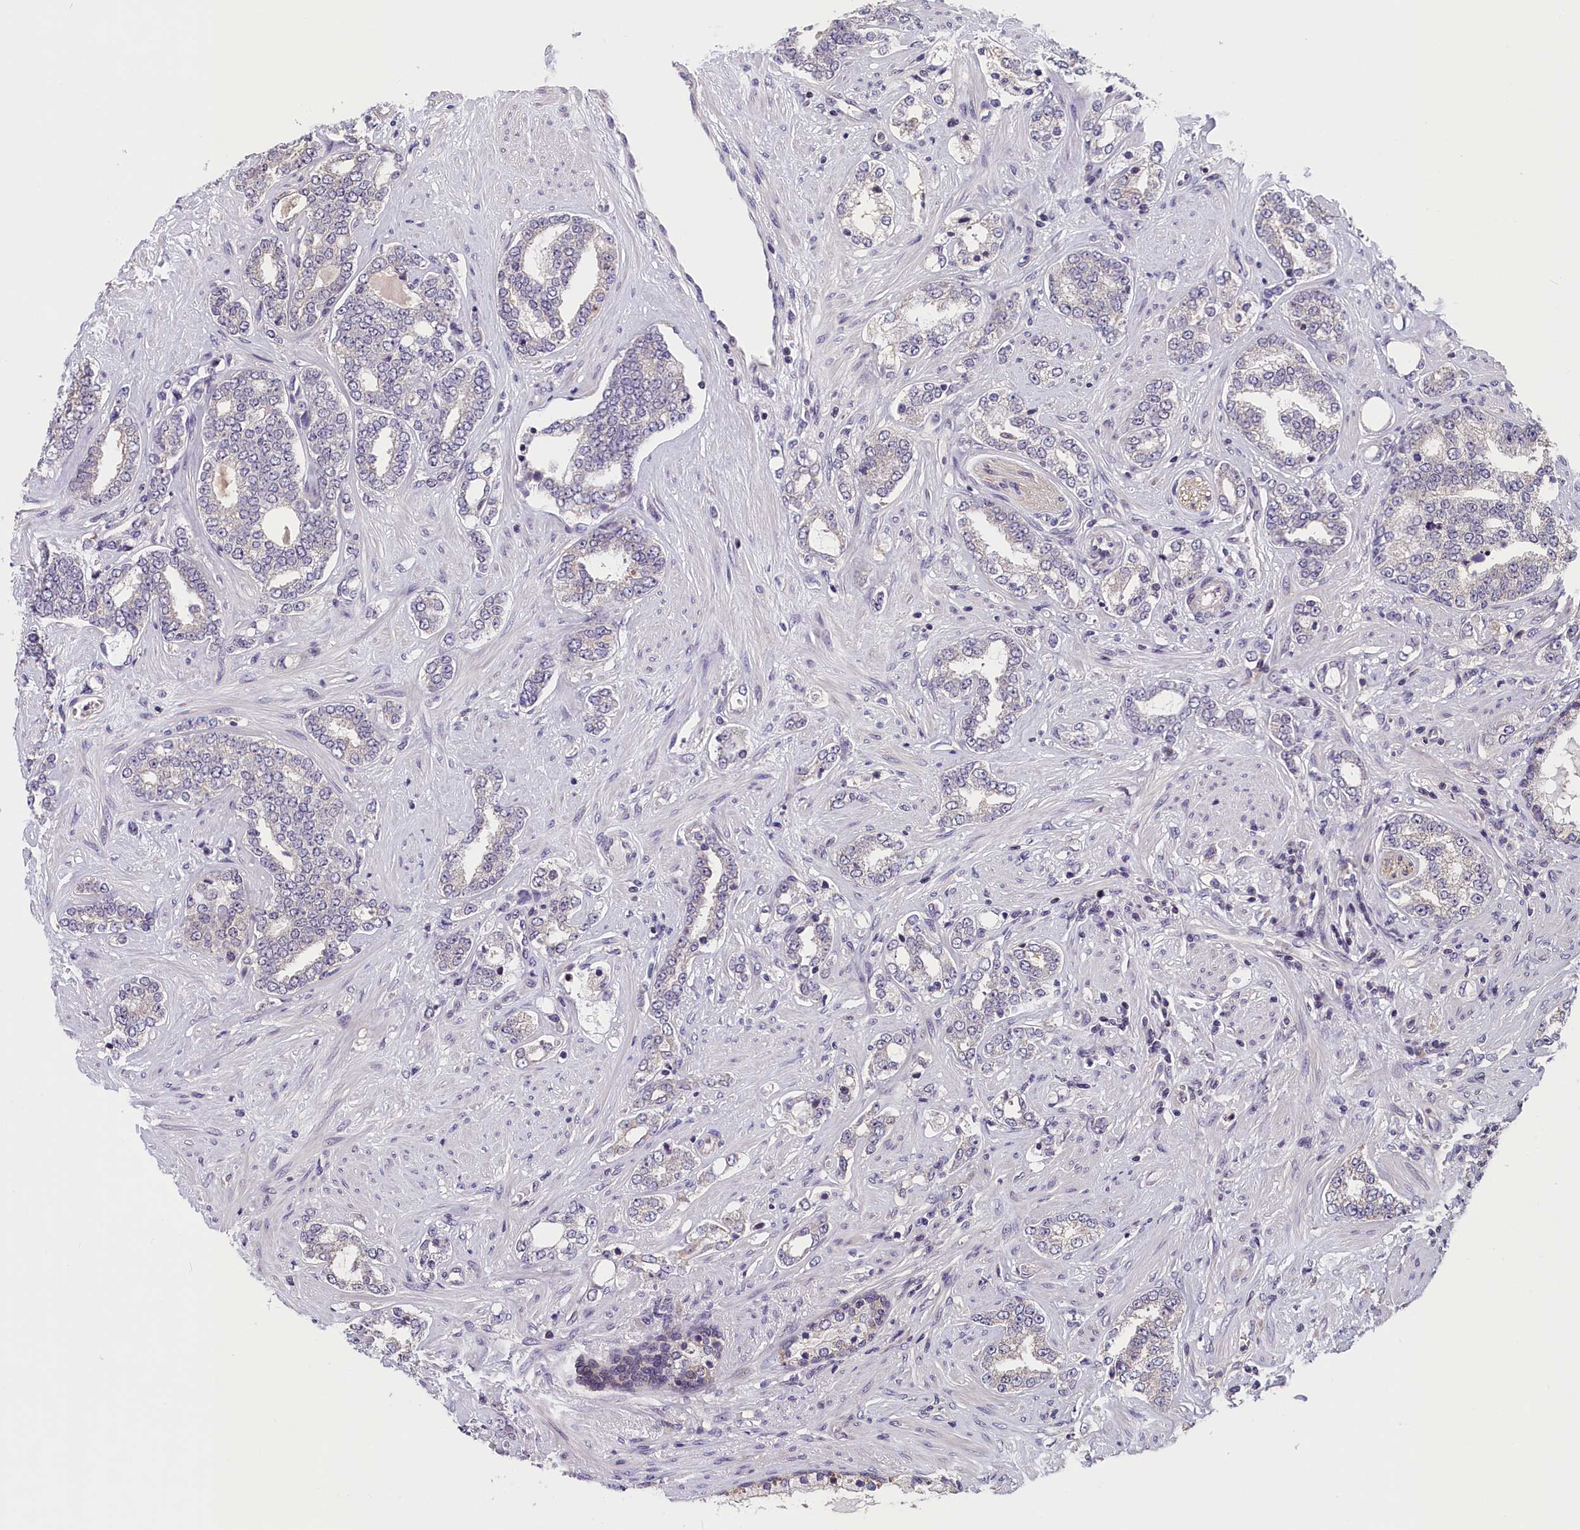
{"staining": {"intensity": "negative", "quantity": "none", "location": "none"}, "tissue": "prostate cancer", "cell_type": "Tumor cells", "image_type": "cancer", "snomed": [{"axis": "morphology", "description": "Adenocarcinoma, High grade"}, {"axis": "topography", "description": "Prostate"}], "caption": "High power microscopy image of an IHC histopathology image of prostate high-grade adenocarcinoma, revealing no significant positivity in tumor cells.", "gene": "TMEM116", "patient": {"sex": "male", "age": 64}}